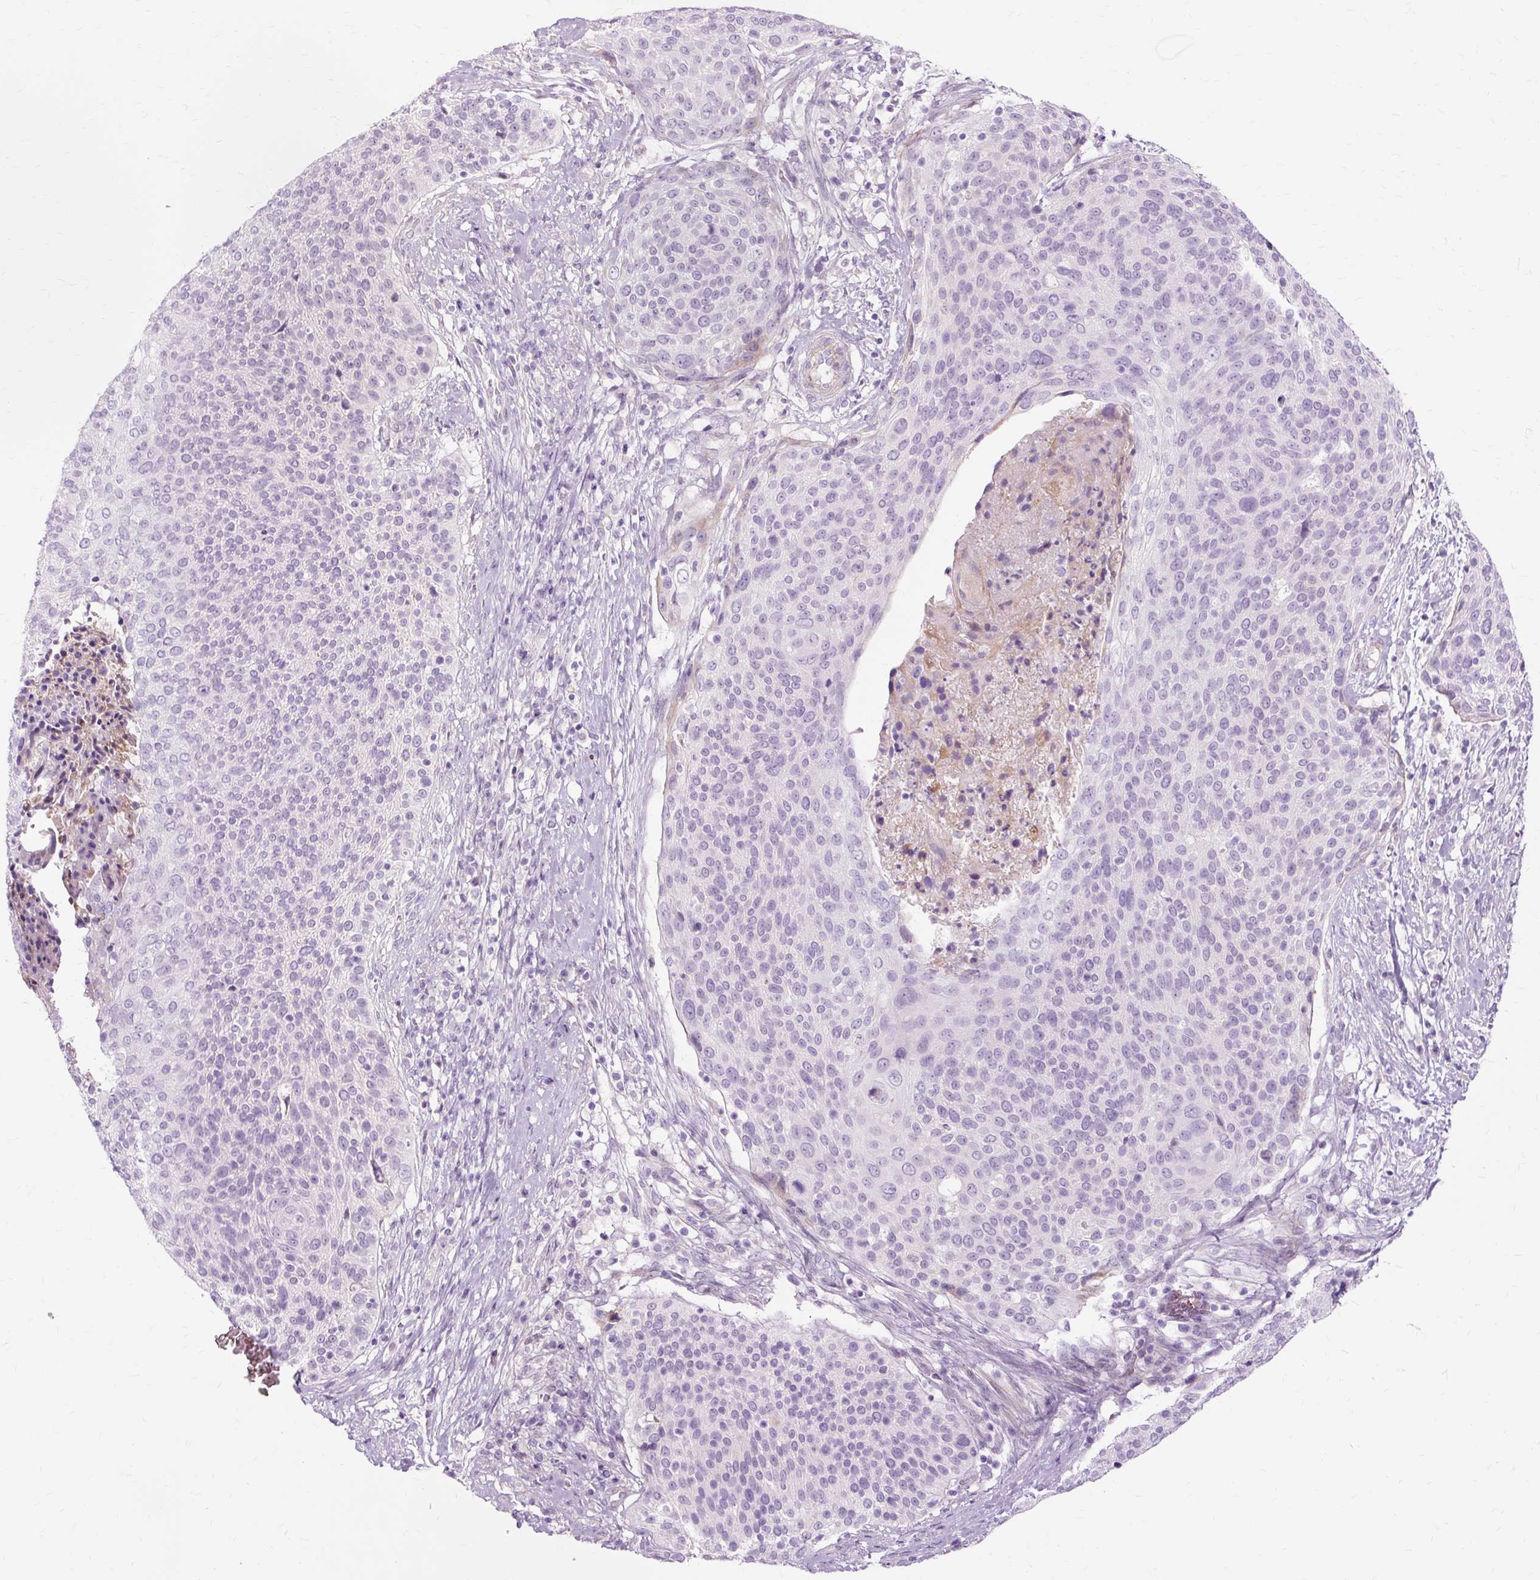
{"staining": {"intensity": "negative", "quantity": "none", "location": "none"}, "tissue": "cervical cancer", "cell_type": "Tumor cells", "image_type": "cancer", "snomed": [{"axis": "morphology", "description": "Squamous cell carcinoma, NOS"}, {"axis": "topography", "description": "Cervix"}], "caption": "A high-resolution histopathology image shows IHC staining of cervical cancer (squamous cell carcinoma), which demonstrates no significant positivity in tumor cells.", "gene": "DCTN4", "patient": {"sex": "female", "age": 31}}